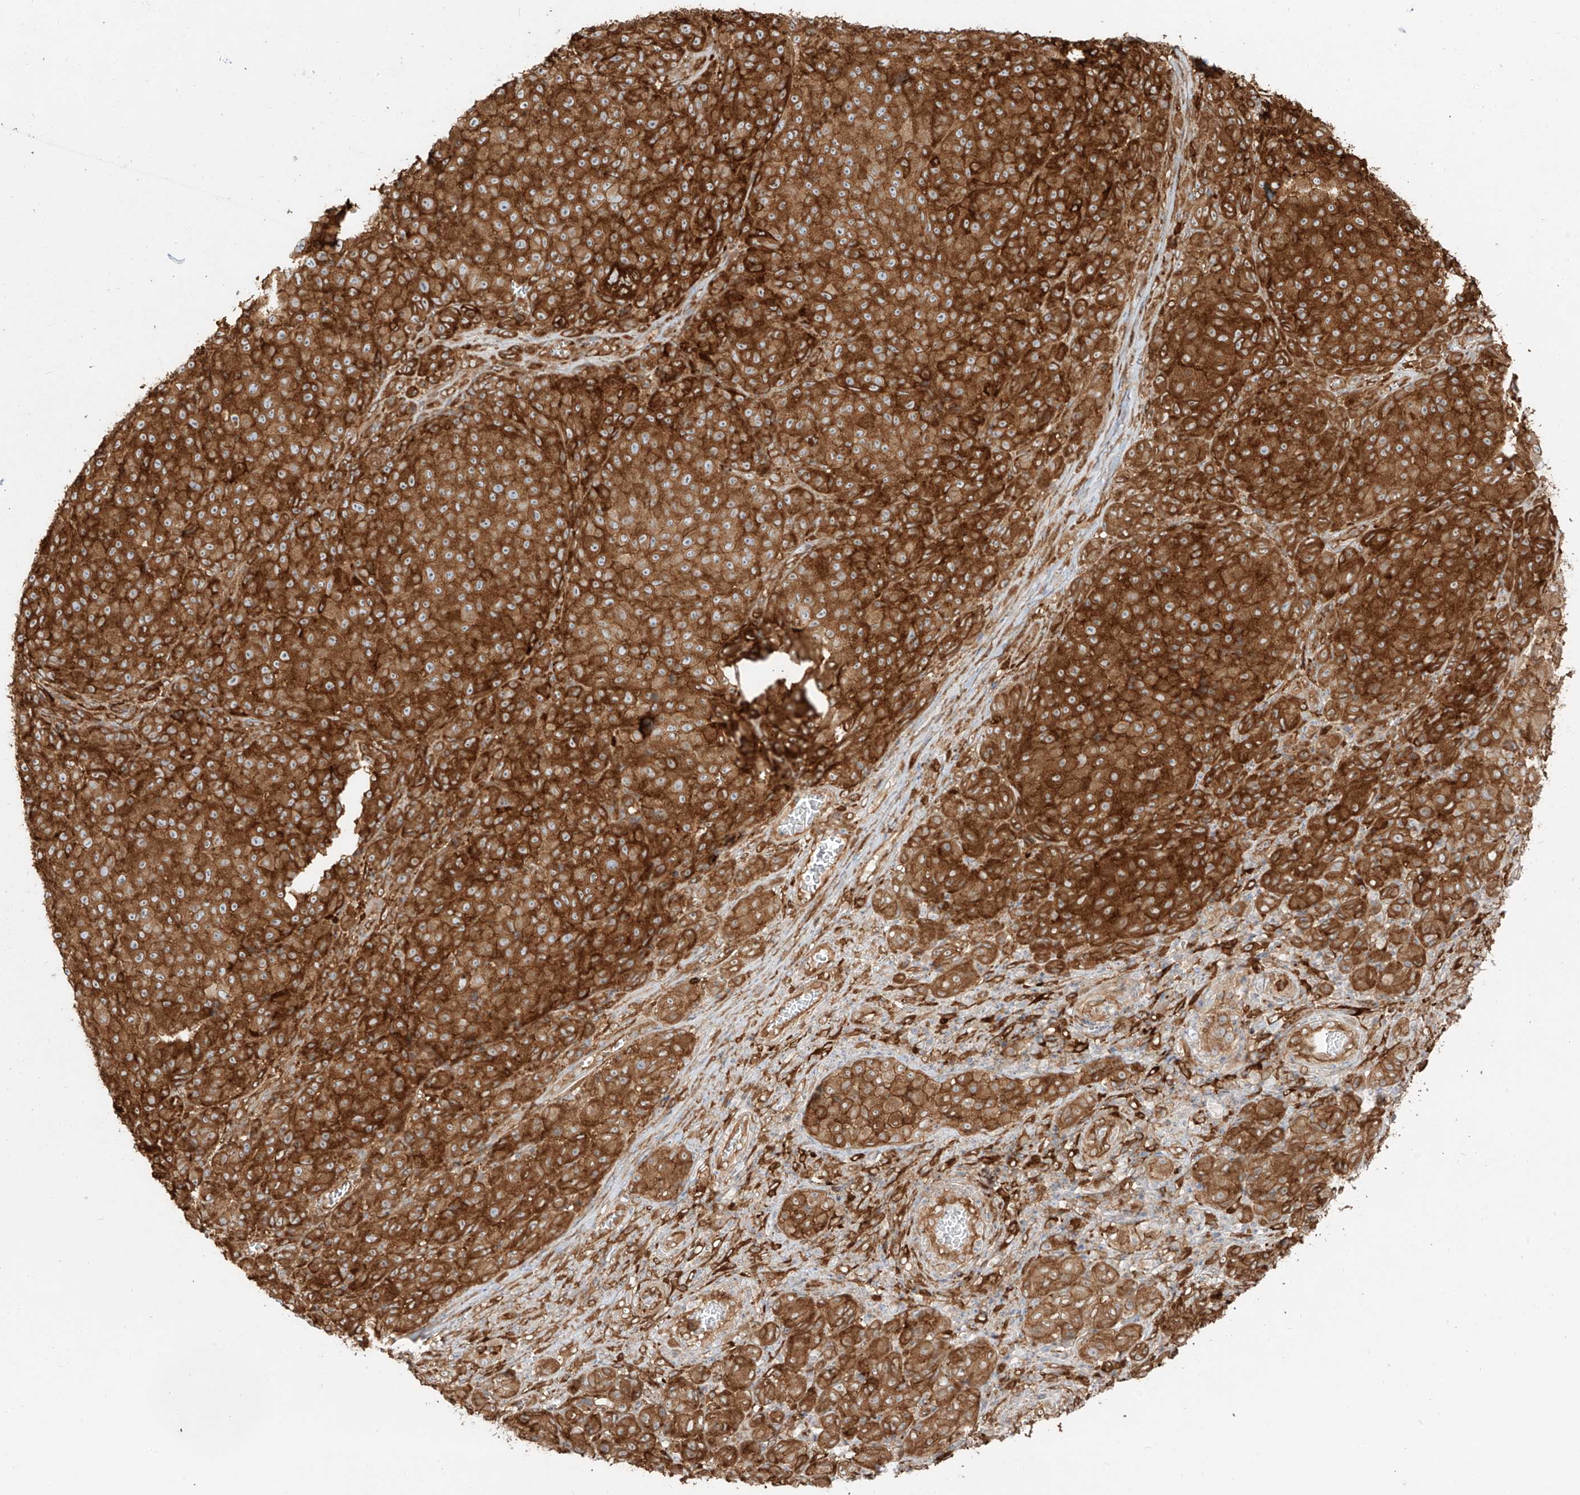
{"staining": {"intensity": "strong", "quantity": ">75%", "location": "cytoplasmic/membranous"}, "tissue": "melanoma", "cell_type": "Tumor cells", "image_type": "cancer", "snomed": [{"axis": "morphology", "description": "Malignant melanoma, NOS"}, {"axis": "topography", "description": "Skin"}], "caption": "Immunohistochemical staining of human malignant melanoma exhibits high levels of strong cytoplasmic/membranous positivity in approximately >75% of tumor cells.", "gene": "SNX9", "patient": {"sex": "male", "age": 73}}